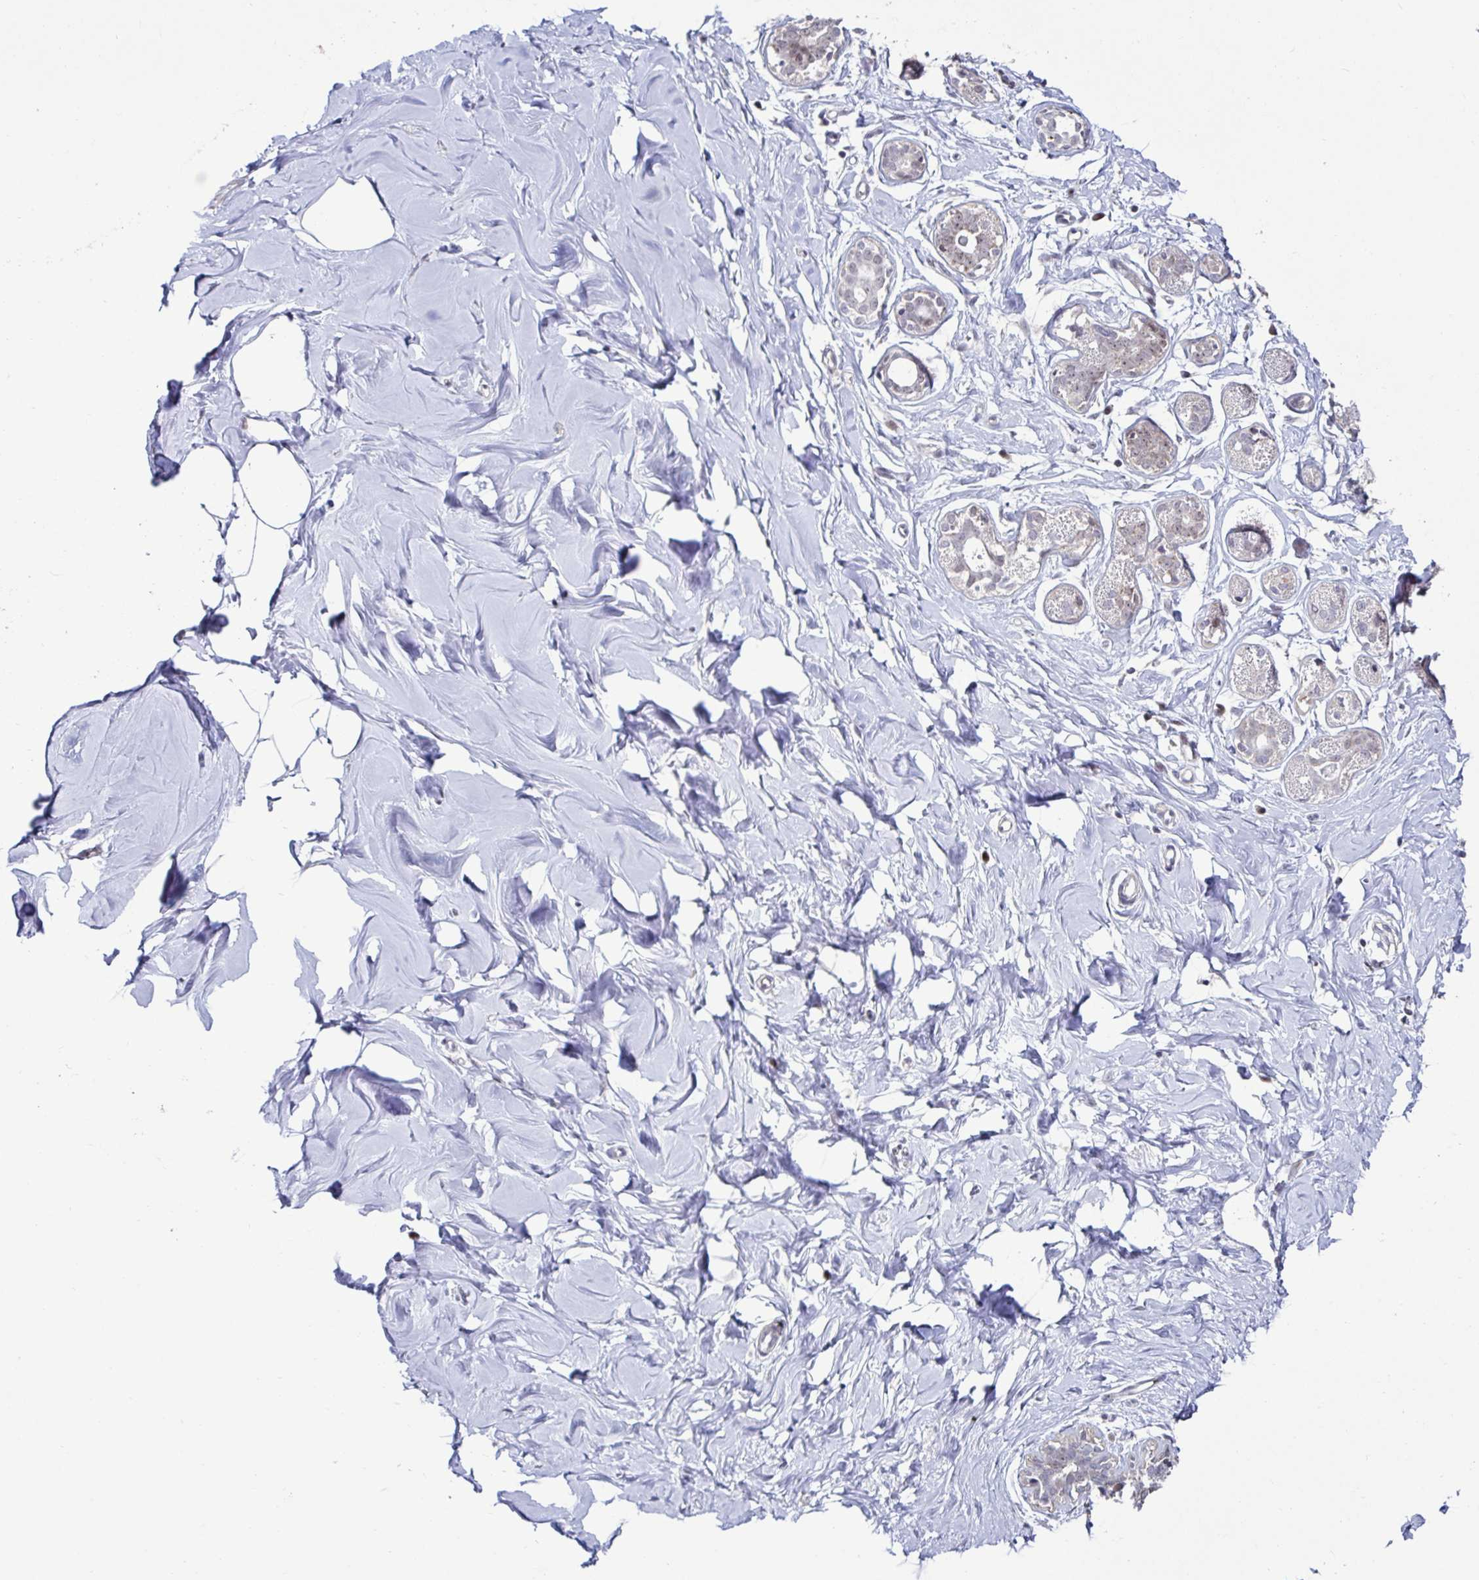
{"staining": {"intensity": "negative", "quantity": "none", "location": "none"}, "tissue": "breast", "cell_type": "Adipocytes", "image_type": "normal", "snomed": [{"axis": "morphology", "description": "Normal tissue, NOS"}, {"axis": "topography", "description": "Breast"}], "caption": "Adipocytes are negative for brown protein staining in benign breast.", "gene": "DZIP1", "patient": {"sex": "female", "age": 27}}